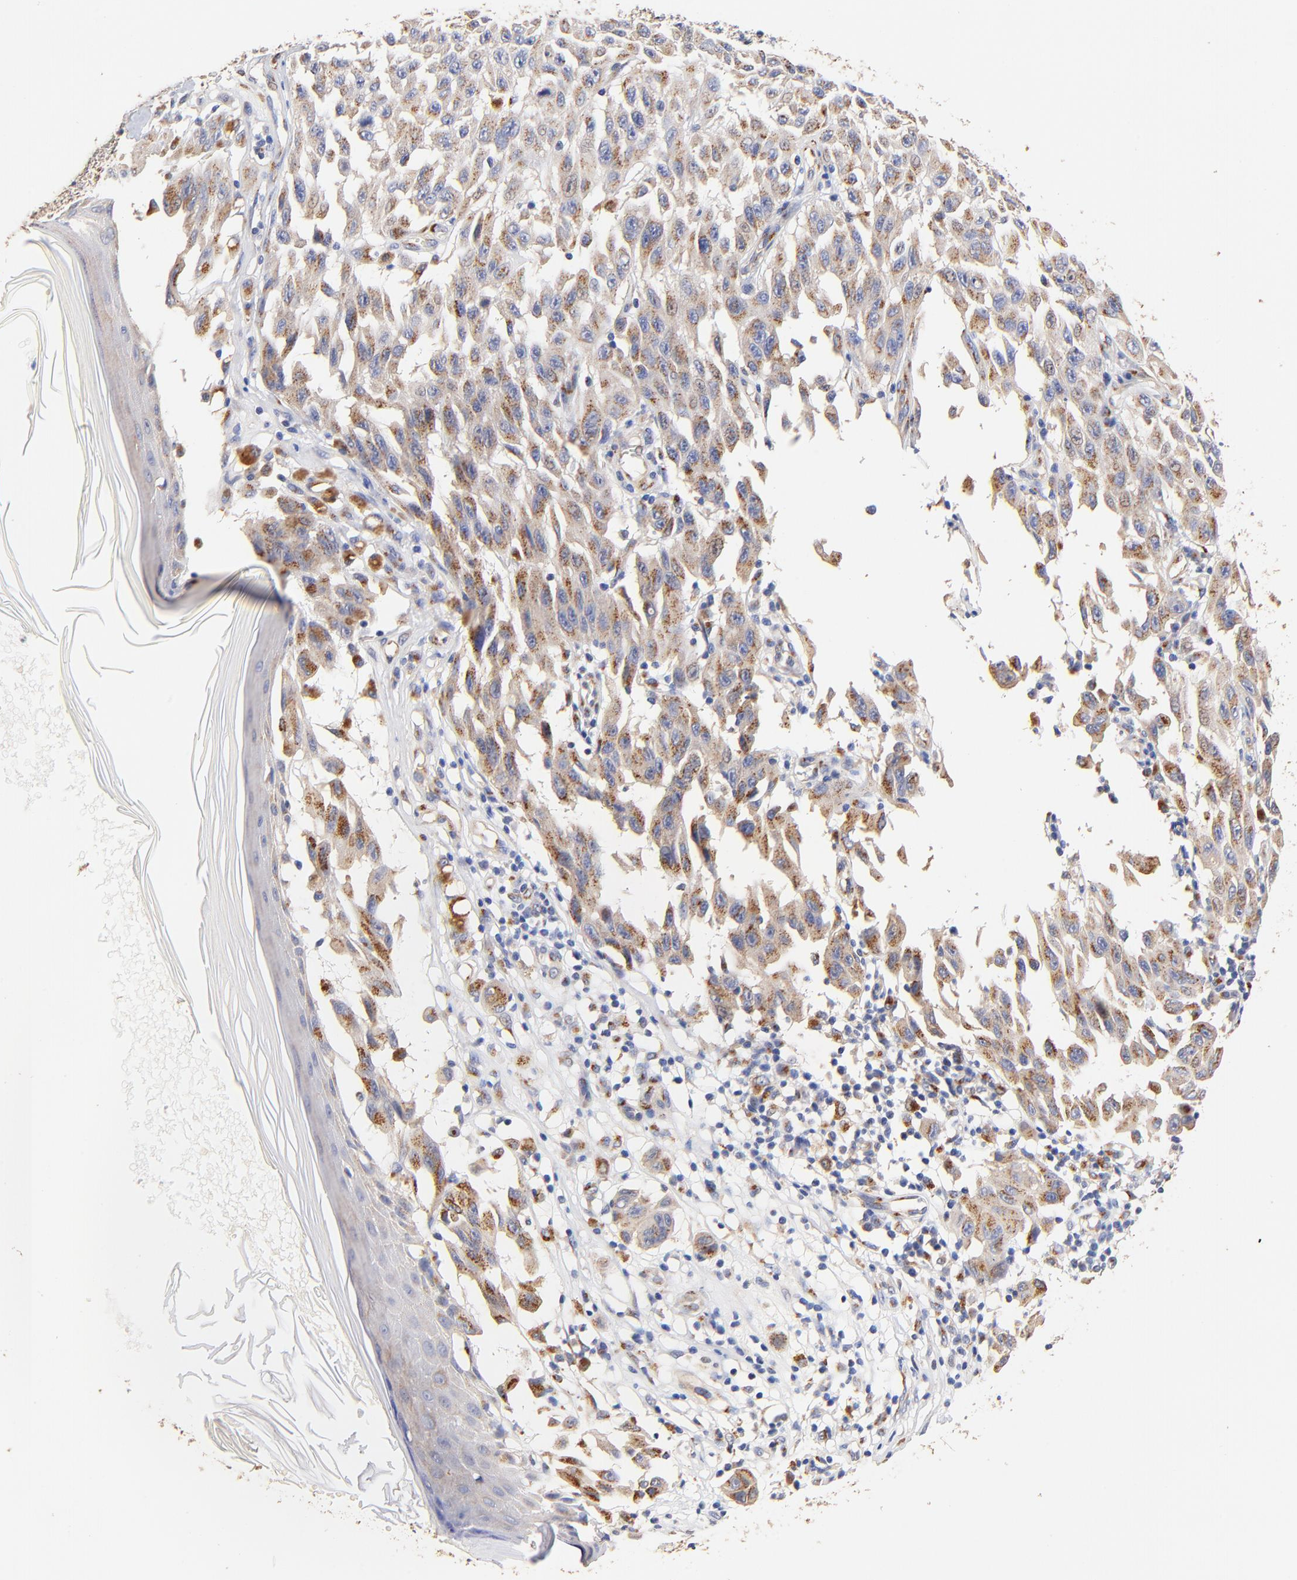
{"staining": {"intensity": "moderate", "quantity": ">75%", "location": "cytoplasmic/membranous"}, "tissue": "melanoma", "cell_type": "Tumor cells", "image_type": "cancer", "snomed": [{"axis": "morphology", "description": "Malignant melanoma, NOS"}, {"axis": "topography", "description": "Skin"}], "caption": "Malignant melanoma stained with immunohistochemistry (IHC) exhibits moderate cytoplasmic/membranous expression in approximately >75% of tumor cells.", "gene": "FMNL3", "patient": {"sex": "male", "age": 30}}